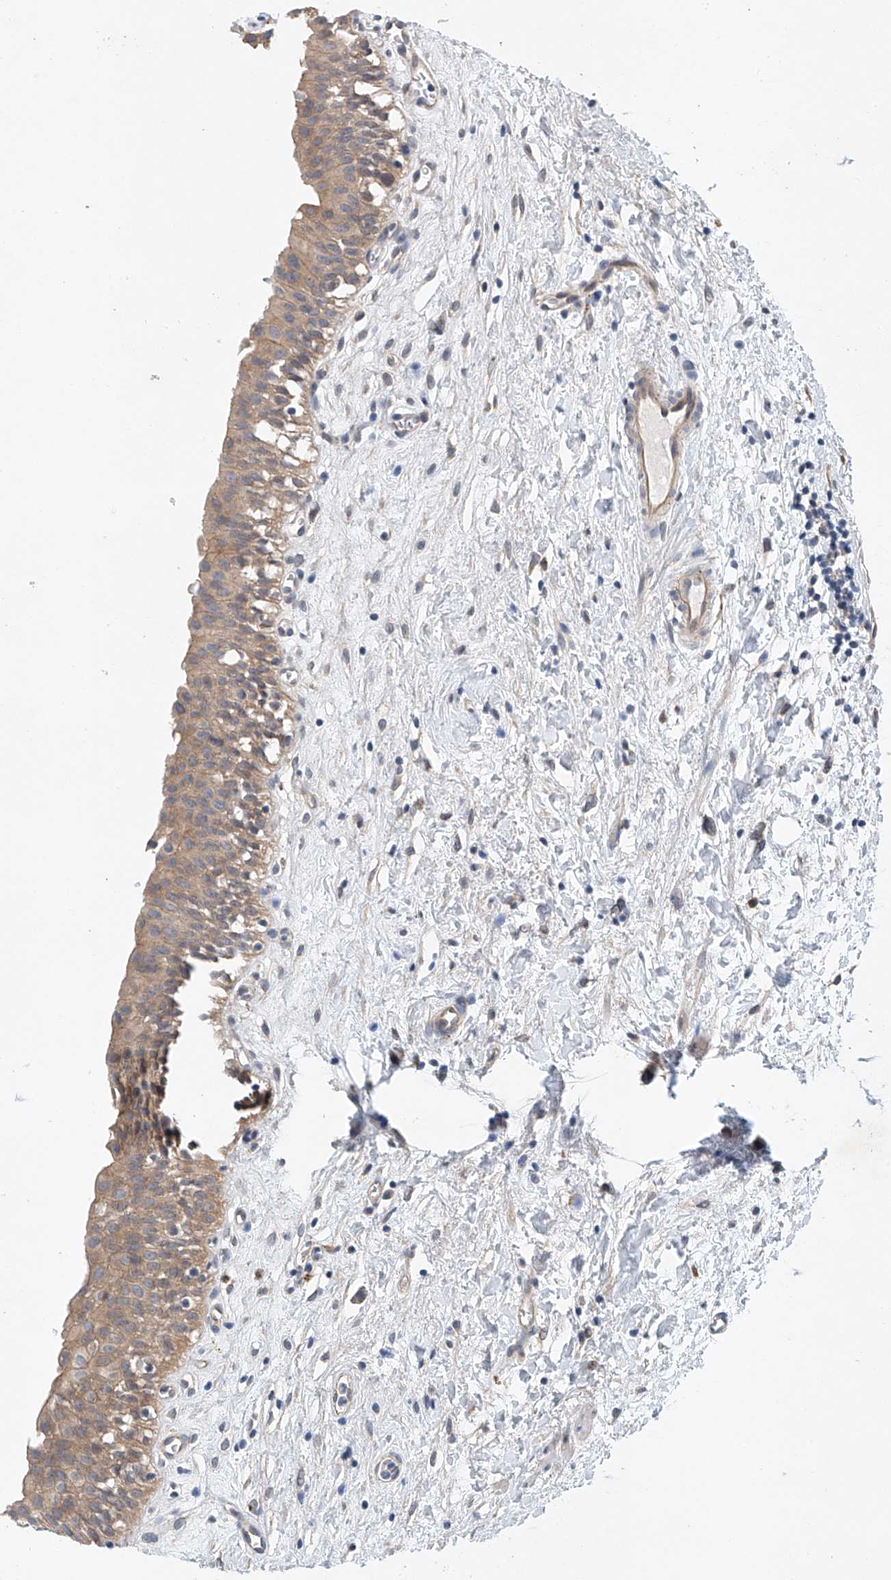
{"staining": {"intensity": "moderate", "quantity": ">75%", "location": "cytoplasmic/membranous"}, "tissue": "urinary bladder", "cell_type": "Urothelial cells", "image_type": "normal", "snomed": [{"axis": "morphology", "description": "Normal tissue, NOS"}, {"axis": "topography", "description": "Urinary bladder"}], "caption": "Urothelial cells reveal medium levels of moderate cytoplasmic/membranous expression in approximately >75% of cells in benign urinary bladder. (DAB (3,3'-diaminobenzidine) = brown stain, brightfield microscopy at high magnification).", "gene": "CEP85L", "patient": {"sex": "male", "age": 51}}